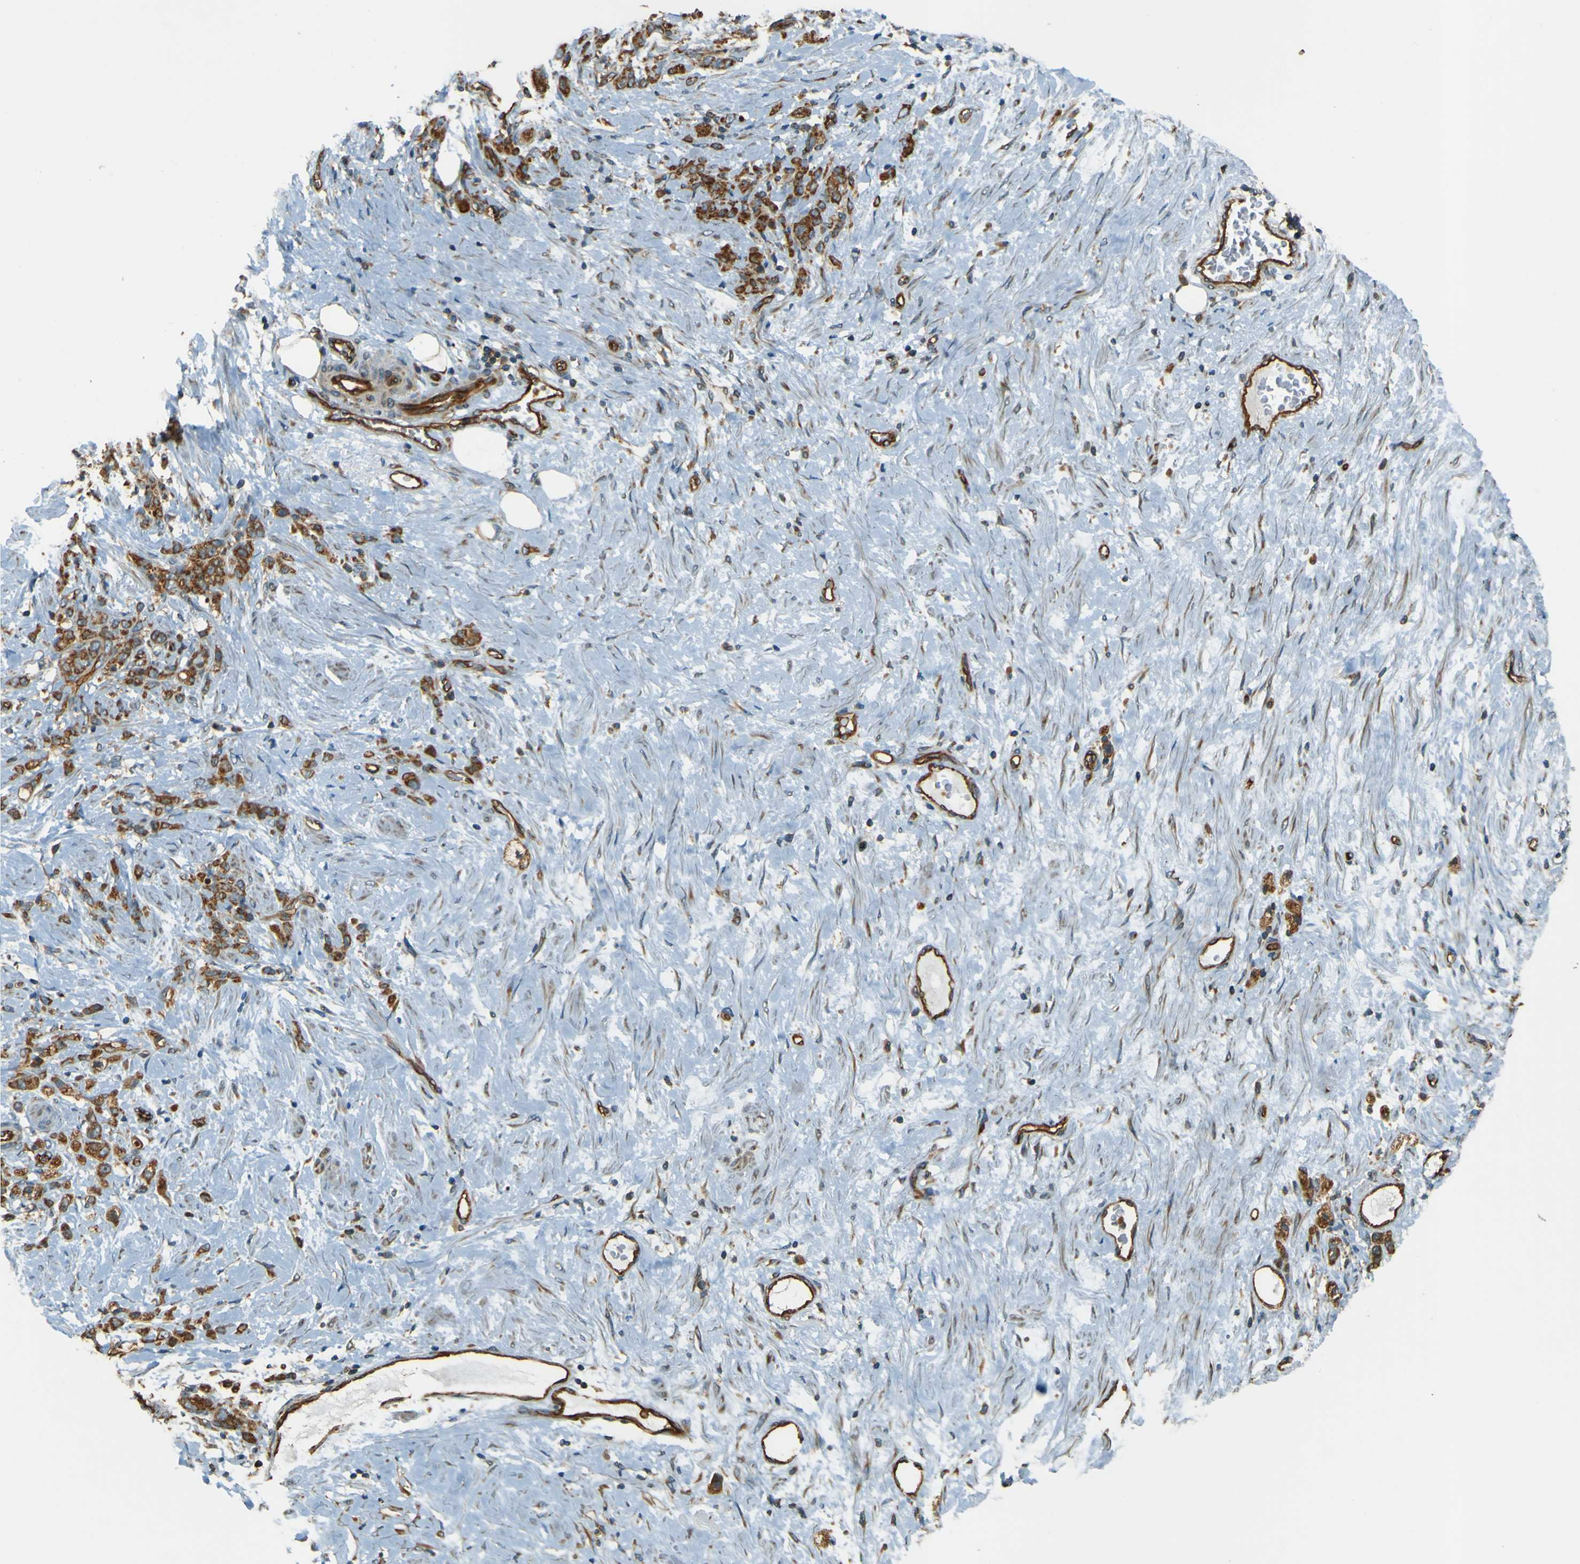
{"staining": {"intensity": "strong", "quantity": ">75%", "location": "cytoplasmic/membranous"}, "tissue": "stomach cancer", "cell_type": "Tumor cells", "image_type": "cancer", "snomed": [{"axis": "morphology", "description": "Adenocarcinoma, NOS"}, {"axis": "topography", "description": "Stomach"}], "caption": "Immunohistochemical staining of adenocarcinoma (stomach) demonstrates strong cytoplasmic/membranous protein expression in about >75% of tumor cells.", "gene": "DNAJC5", "patient": {"sex": "male", "age": 82}}